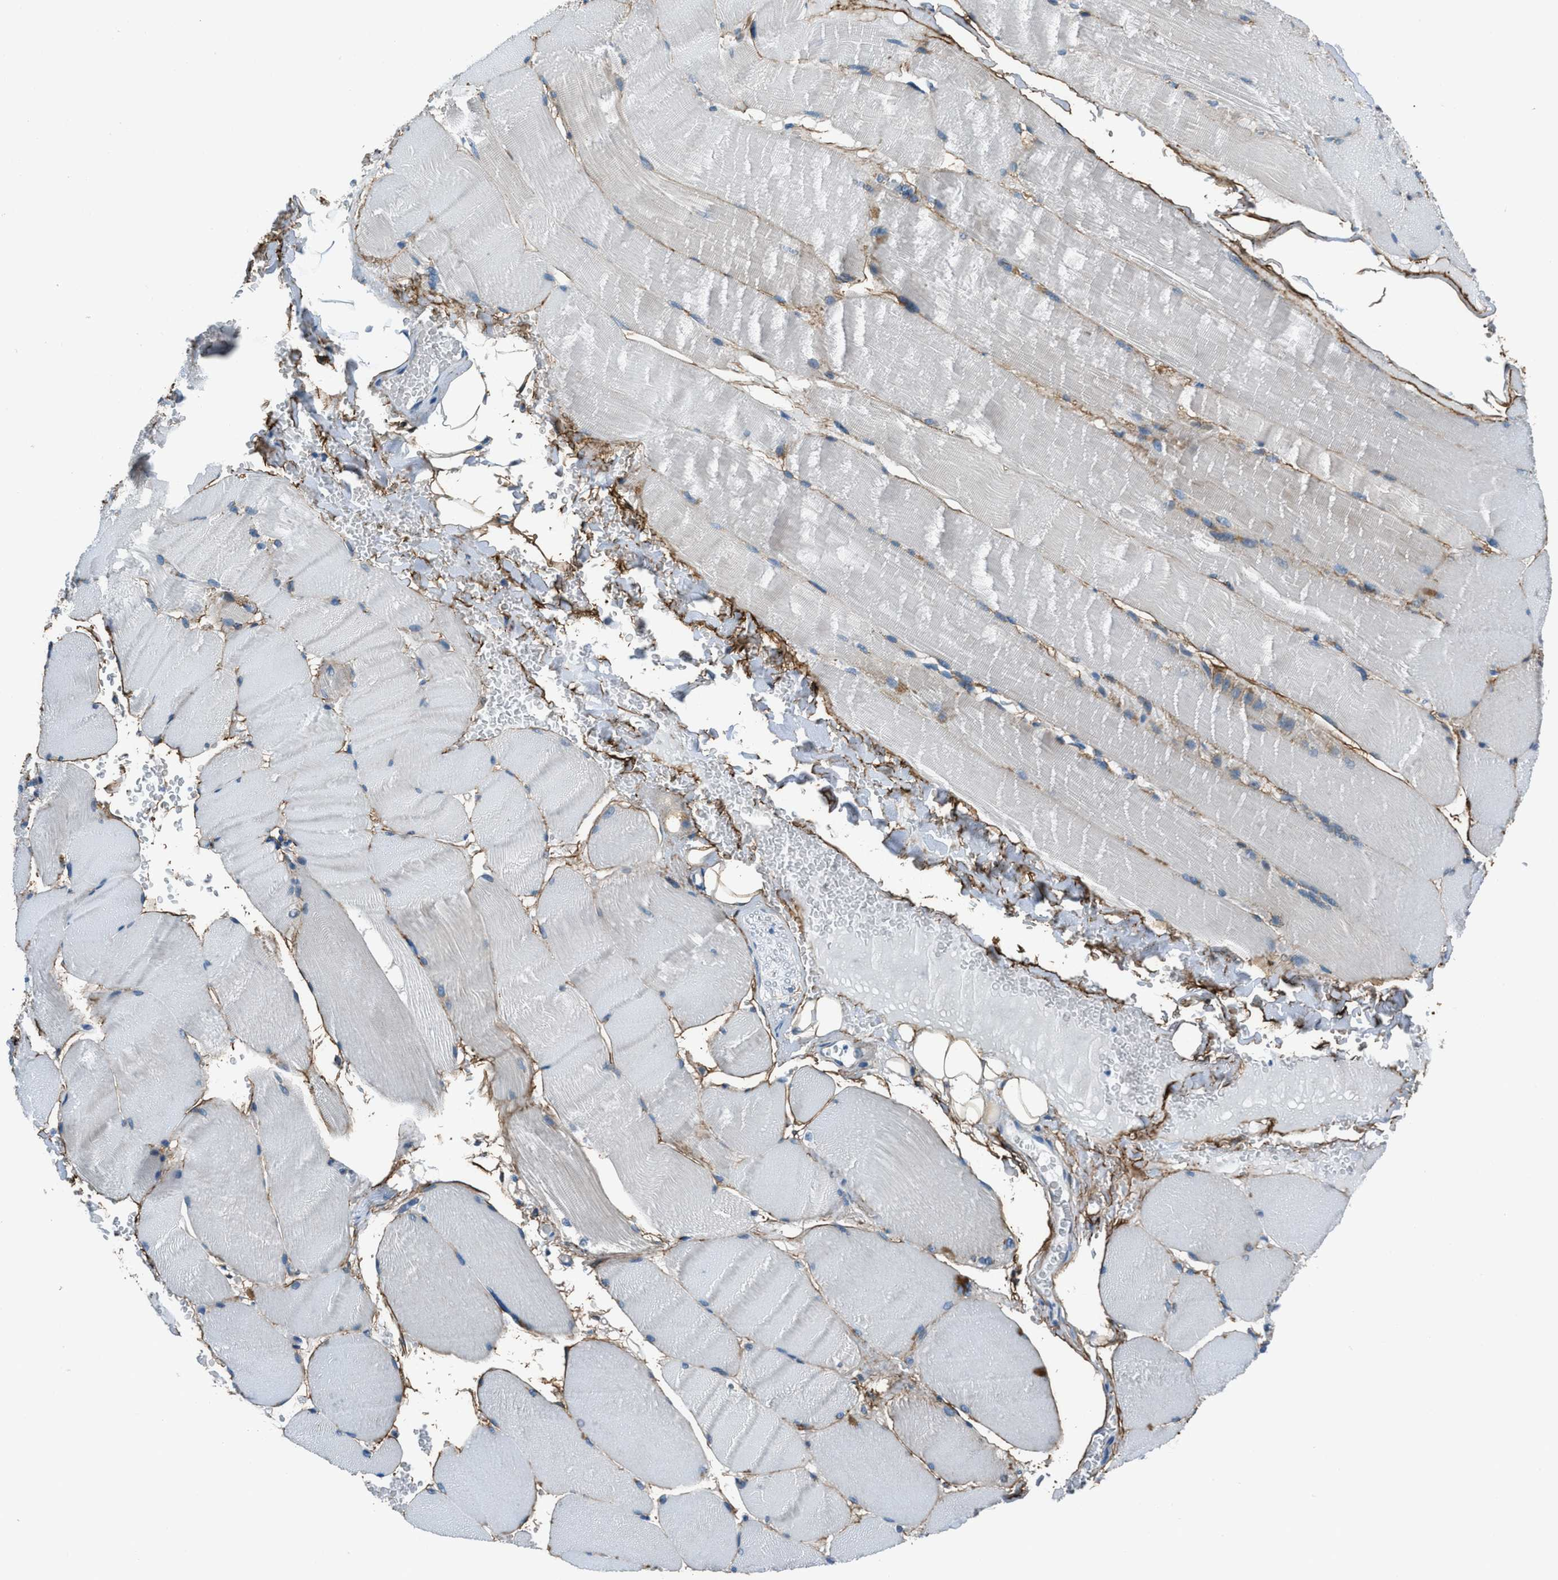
{"staining": {"intensity": "moderate", "quantity": "25%-75%", "location": "cytoplasmic/membranous"}, "tissue": "skeletal muscle", "cell_type": "Myocytes", "image_type": "normal", "snomed": [{"axis": "morphology", "description": "Normal tissue, NOS"}, {"axis": "topography", "description": "Skin"}, {"axis": "topography", "description": "Skeletal muscle"}], "caption": "Brown immunohistochemical staining in benign skeletal muscle shows moderate cytoplasmic/membranous expression in approximately 25%-75% of myocytes.", "gene": "FBN1", "patient": {"sex": "male", "age": 83}}